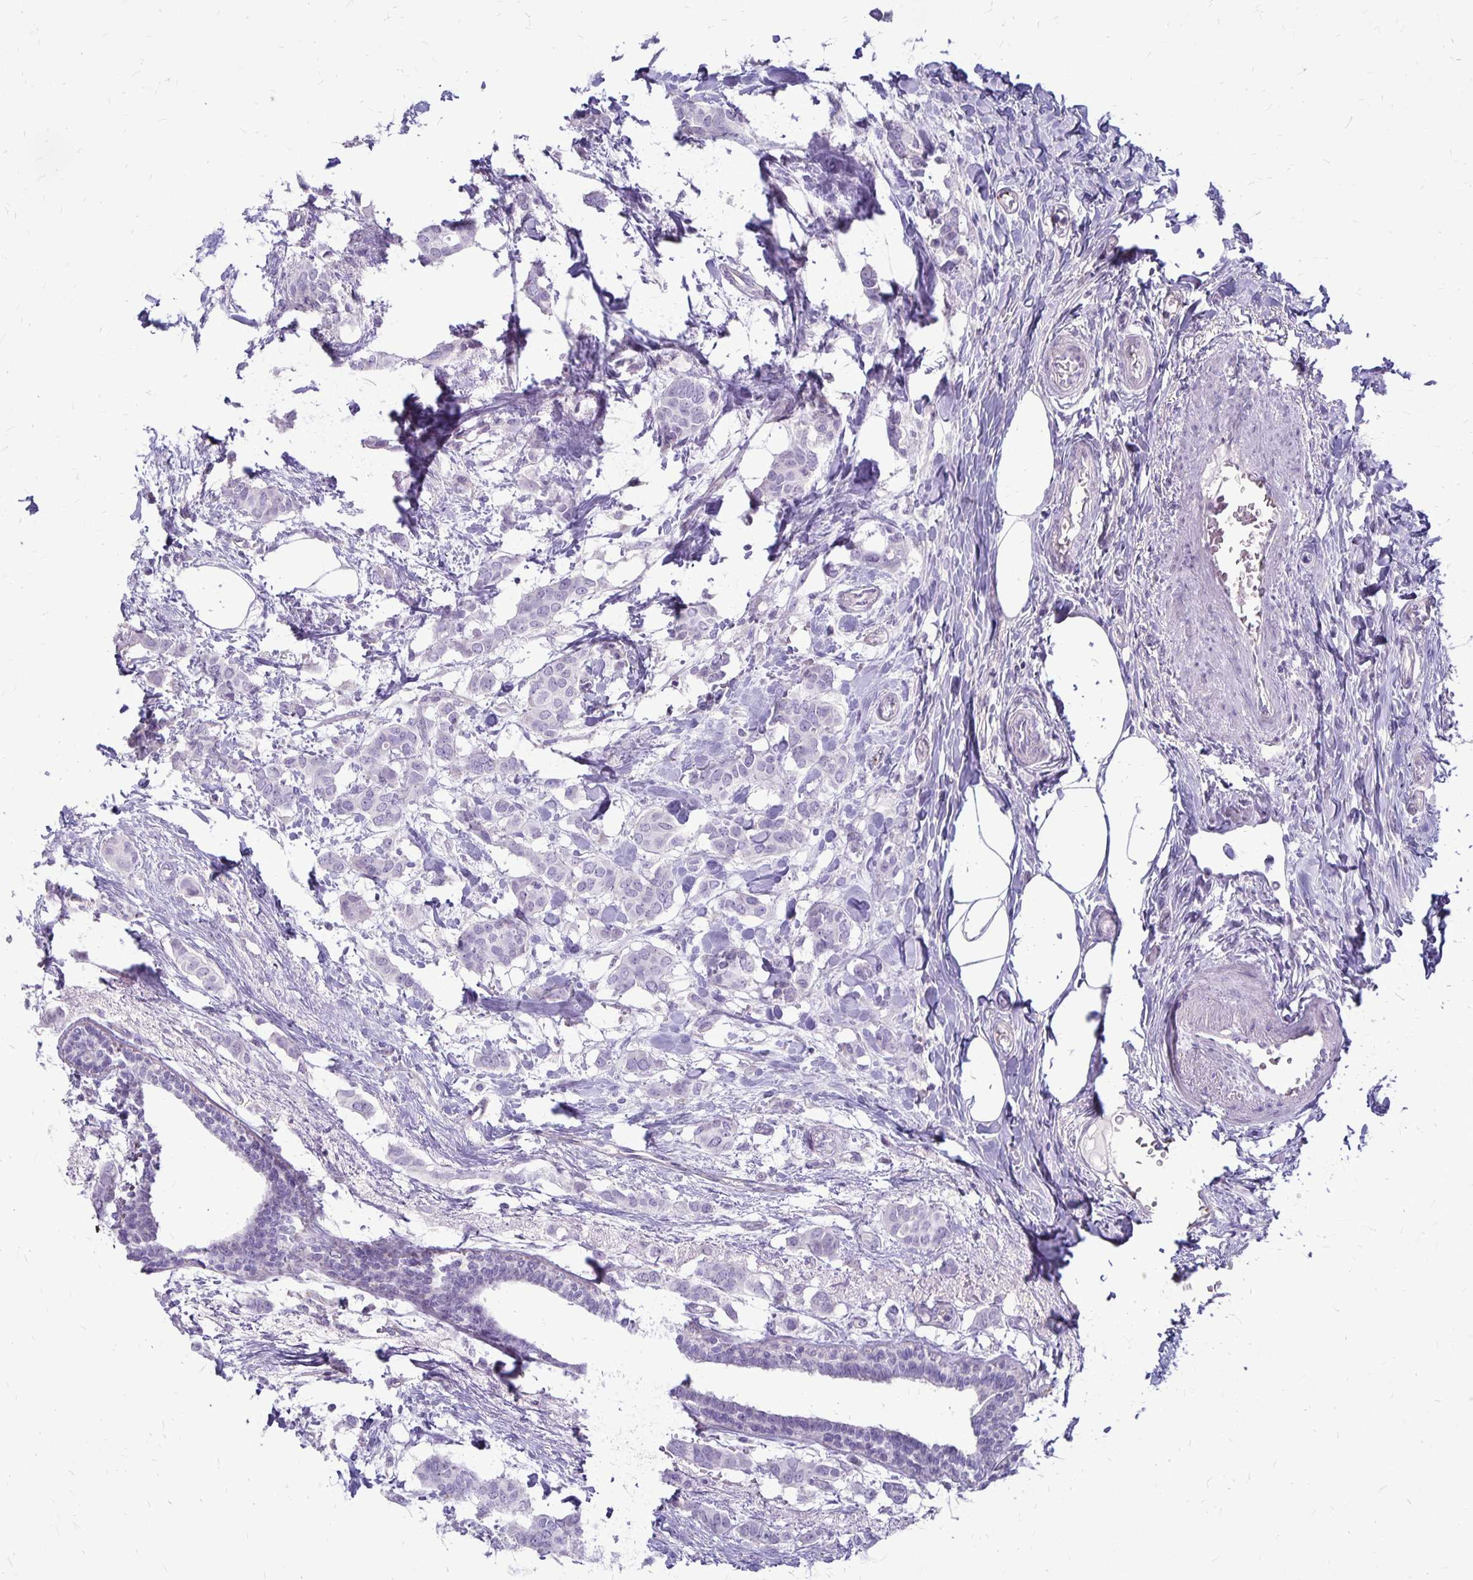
{"staining": {"intensity": "negative", "quantity": "none", "location": "none"}, "tissue": "breast cancer", "cell_type": "Tumor cells", "image_type": "cancer", "snomed": [{"axis": "morphology", "description": "Duct carcinoma"}, {"axis": "topography", "description": "Breast"}], "caption": "This histopathology image is of breast cancer (infiltrating ductal carcinoma) stained with IHC to label a protein in brown with the nuclei are counter-stained blue. There is no expression in tumor cells.", "gene": "GP9", "patient": {"sex": "female", "age": 62}}